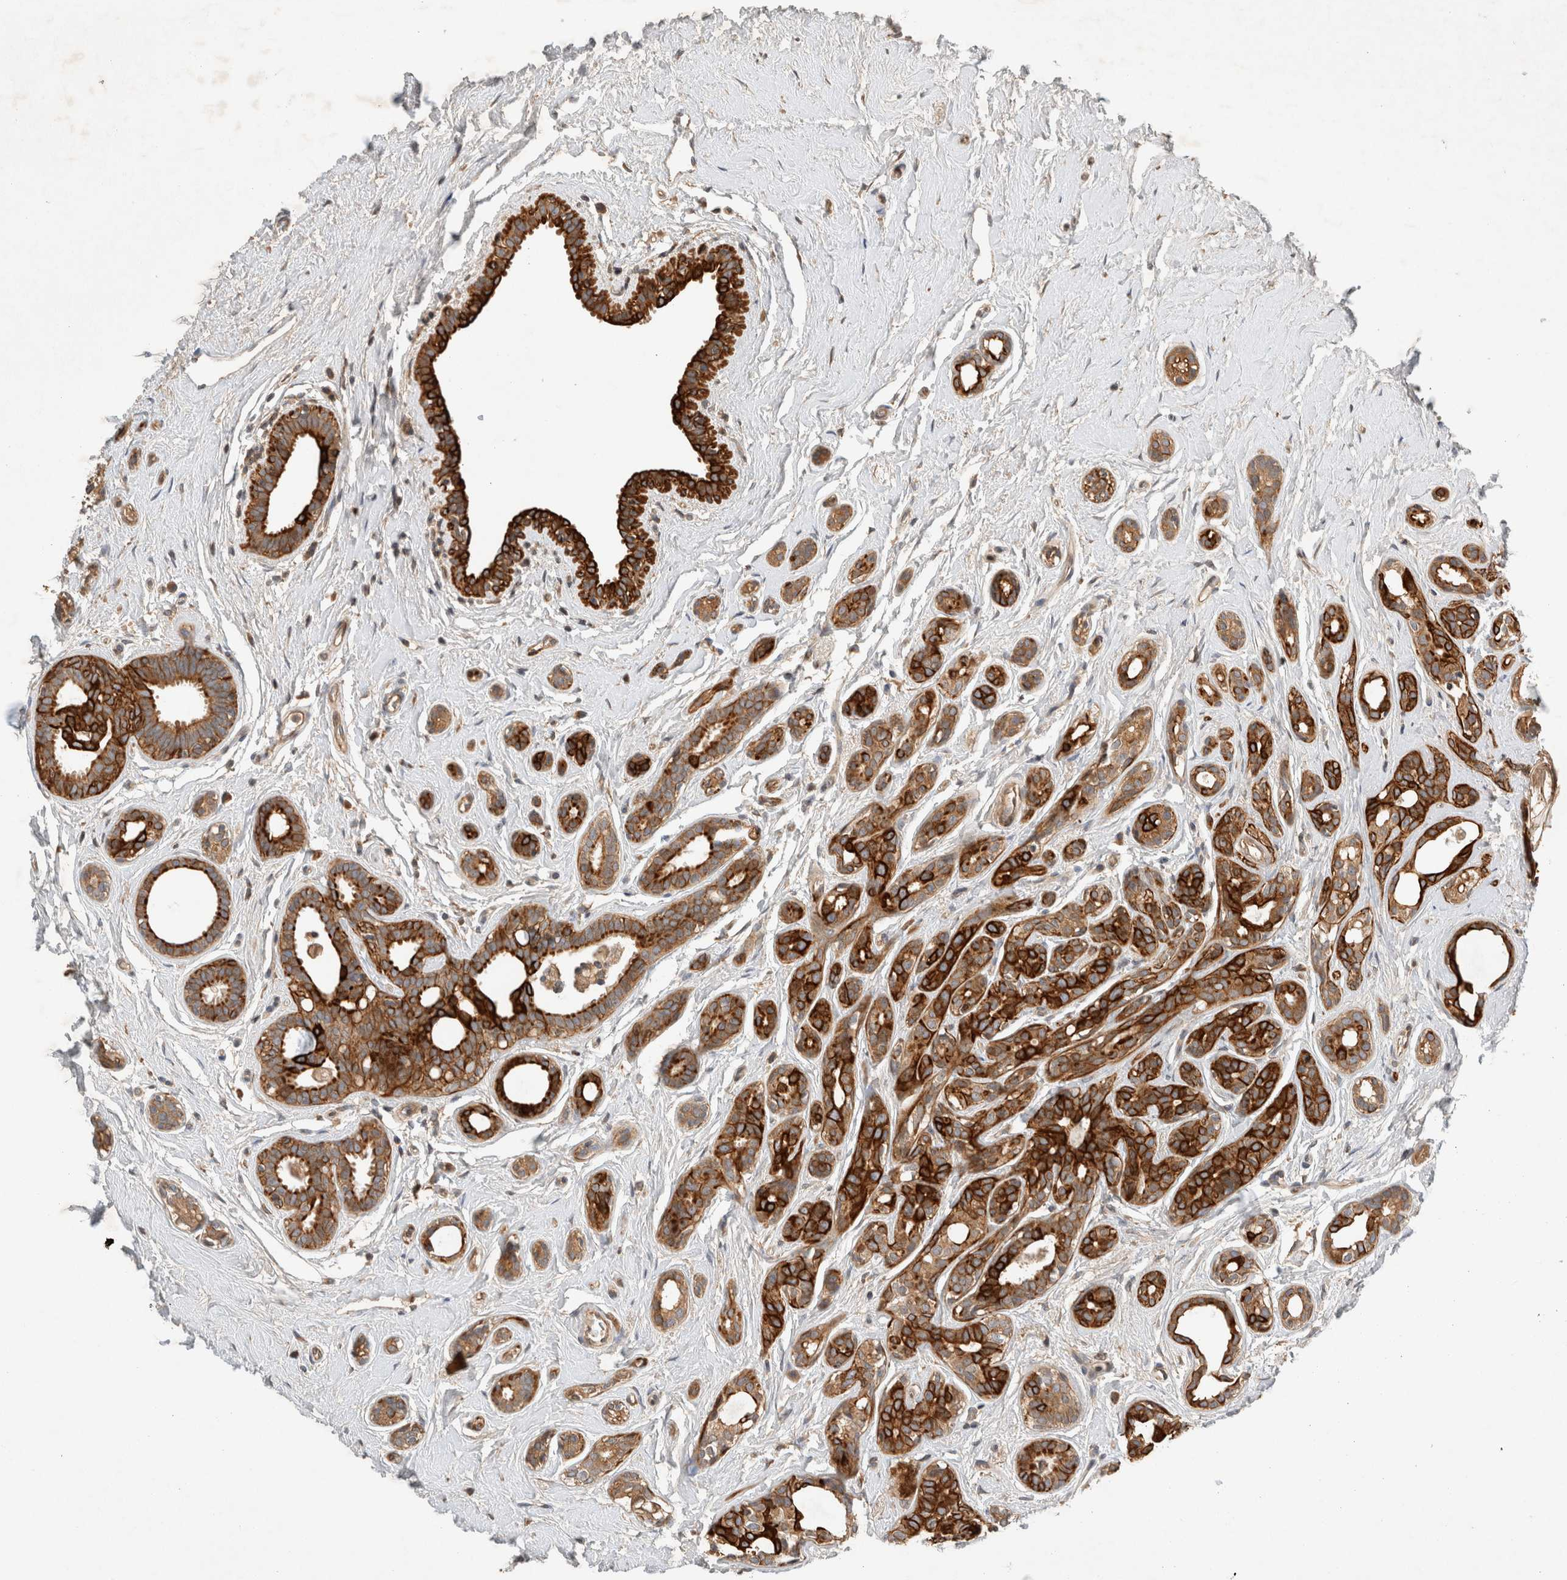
{"staining": {"intensity": "strong", "quantity": ">75%", "location": "cytoplasmic/membranous"}, "tissue": "breast cancer", "cell_type": "Tumor cells", "image_type": "cancer", "snomed": [{"axis": "morphology", "description": "Duct carcinoma"}, {"axis": "topography", "description": "Breast"}], "caption": "There is high levels of strong cytoplasmic/membranous positivity in tumor cells of breast infiltrating ductal carcinoma, as demonstrated by immunohistochemical staining (brown color).", "gene": "ARMC9", "patient": {"sex": "female", "age": 55}}